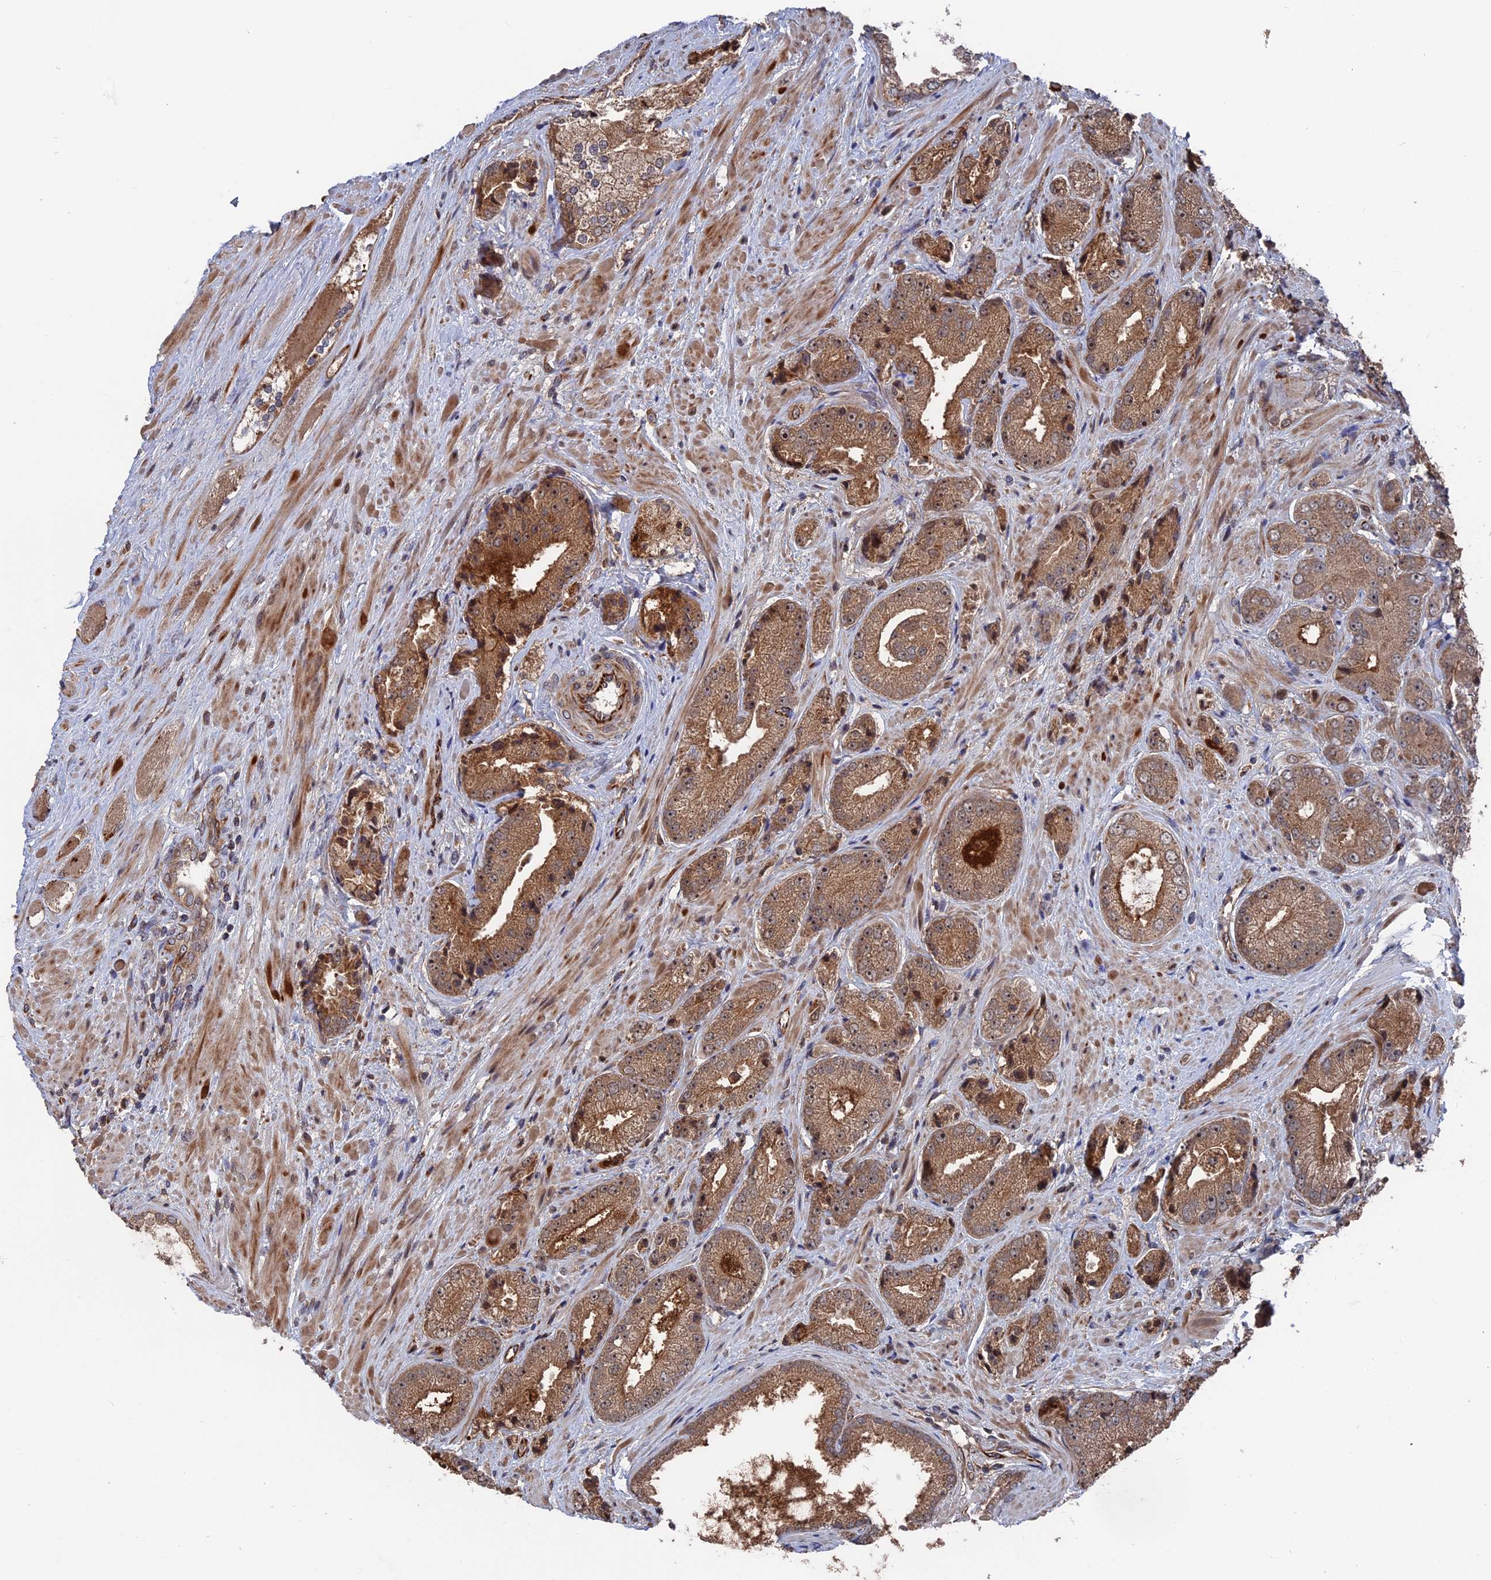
{"staining": {"intensity": "moderate", "quantity": ">75%", "location": "cytoplasmic/membranous"}, "tissue": "prostate cancer", "cell_type": "Tumor cells", "image_type": "cancer", "snomed": [{"axis": "morphology", "description": "Adenocarcinoma, High grade"}, {"axis": "topography", "description": "Prostate"}], "caption": "Immunohistochemical staining of adenocarcinoma (high-grade) (prostate) shows moderate cytoplasmic/membranous protein staining in approximately >75% of tumor cells.", "gene": "PLA2G15", "patient": {"sex": "male", "age": 71}}